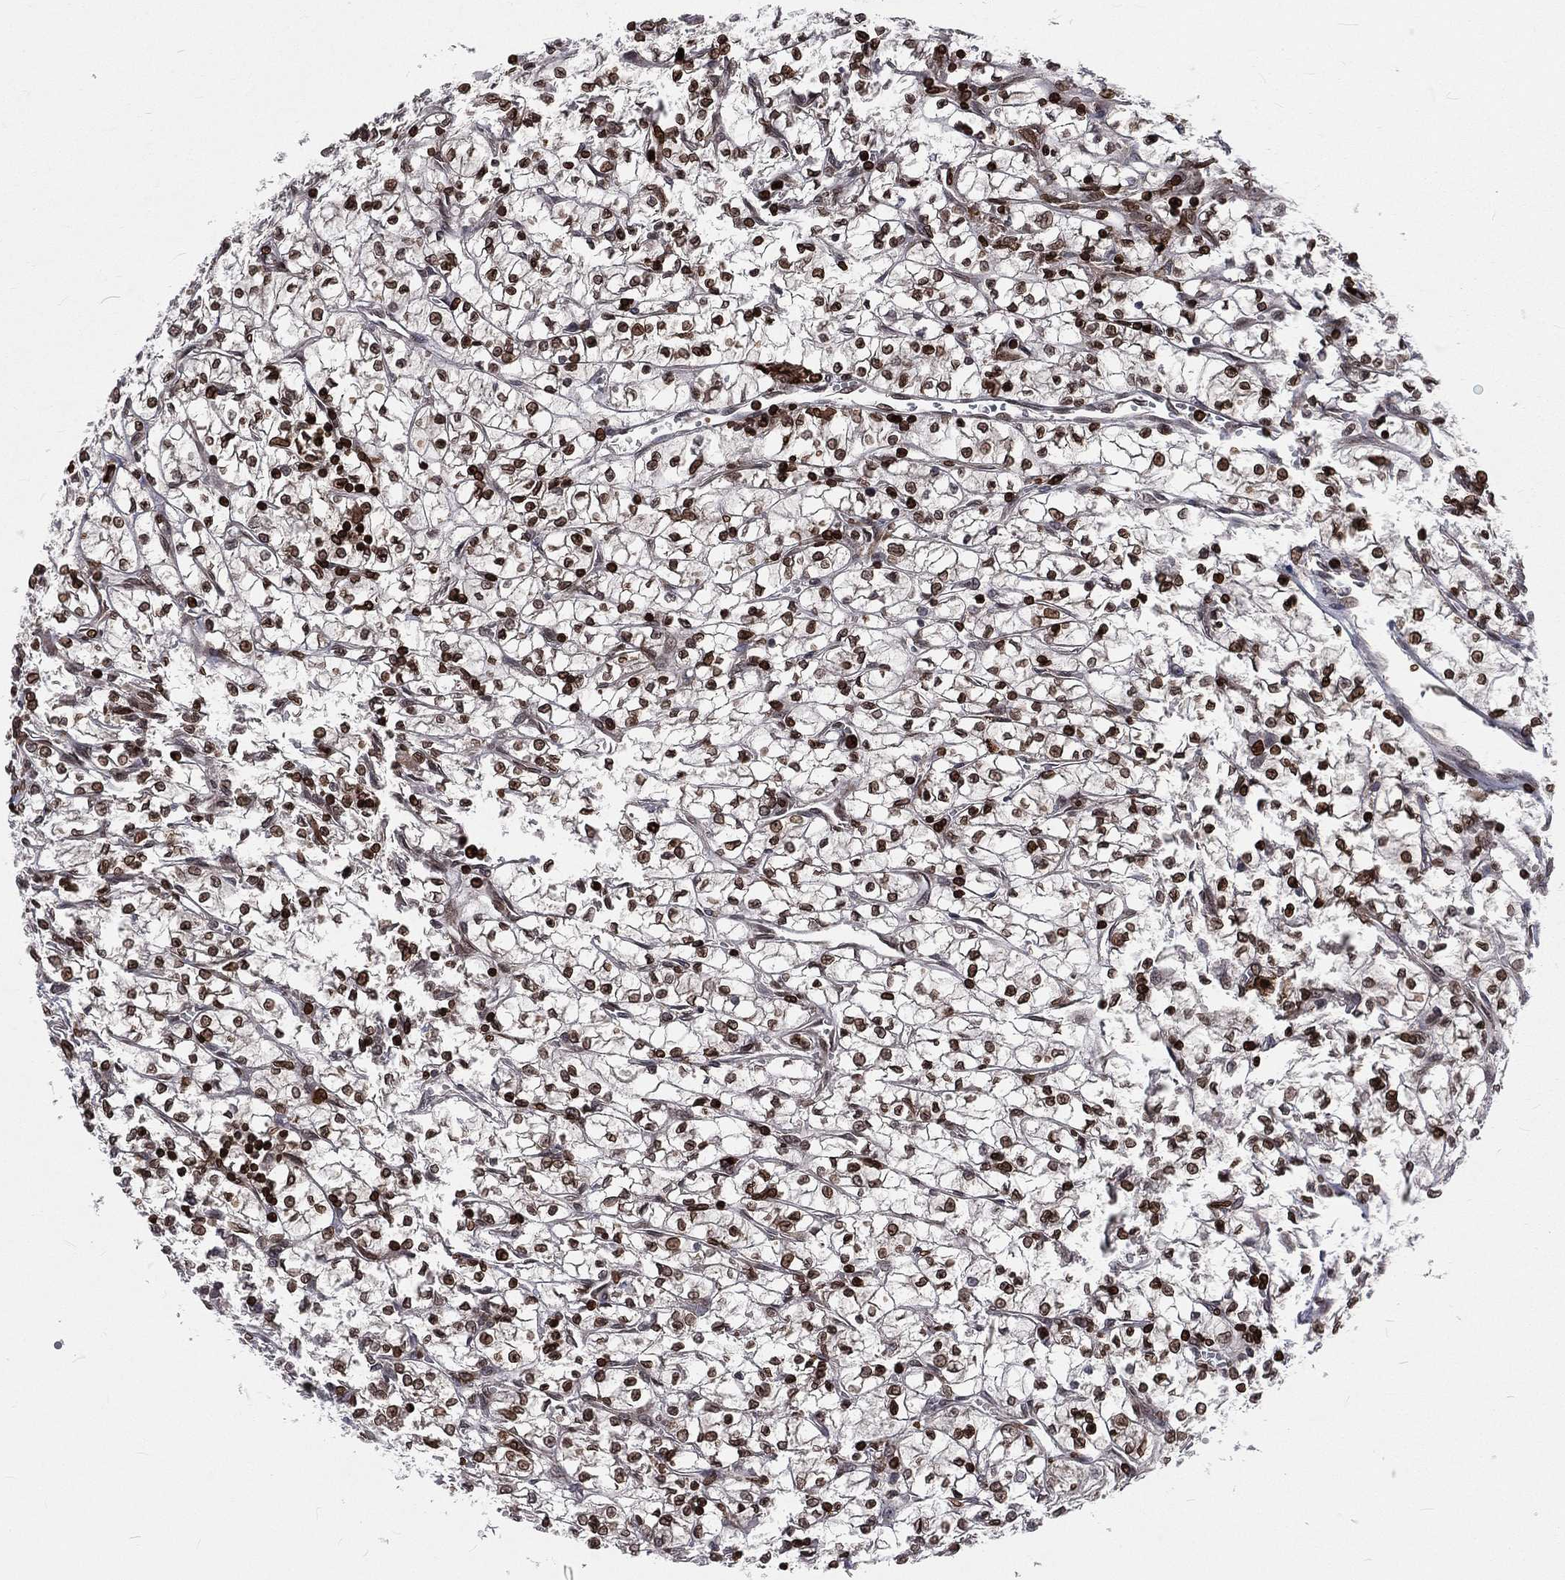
{"staining": {"intensity": "strong", "quantity": ">75%", "location": "nuclear"}, "tissue": "renal cancer", "cell_type": "Tumor cells", "image_type": "cancer", "snomed": [{"axis": "morphology", "description": "Adenocarcinoma, NOS"}, {"axis": "topography", "description": "Kidney"}], "caption": "An IHC image of neoplastic tissue is shown. Protein staining in brown shows strong nuclear positivity in renal adenocarcinoma within tumor cells.", "gene": "LBR", "patient": {"sex": "female", "age": 64}}